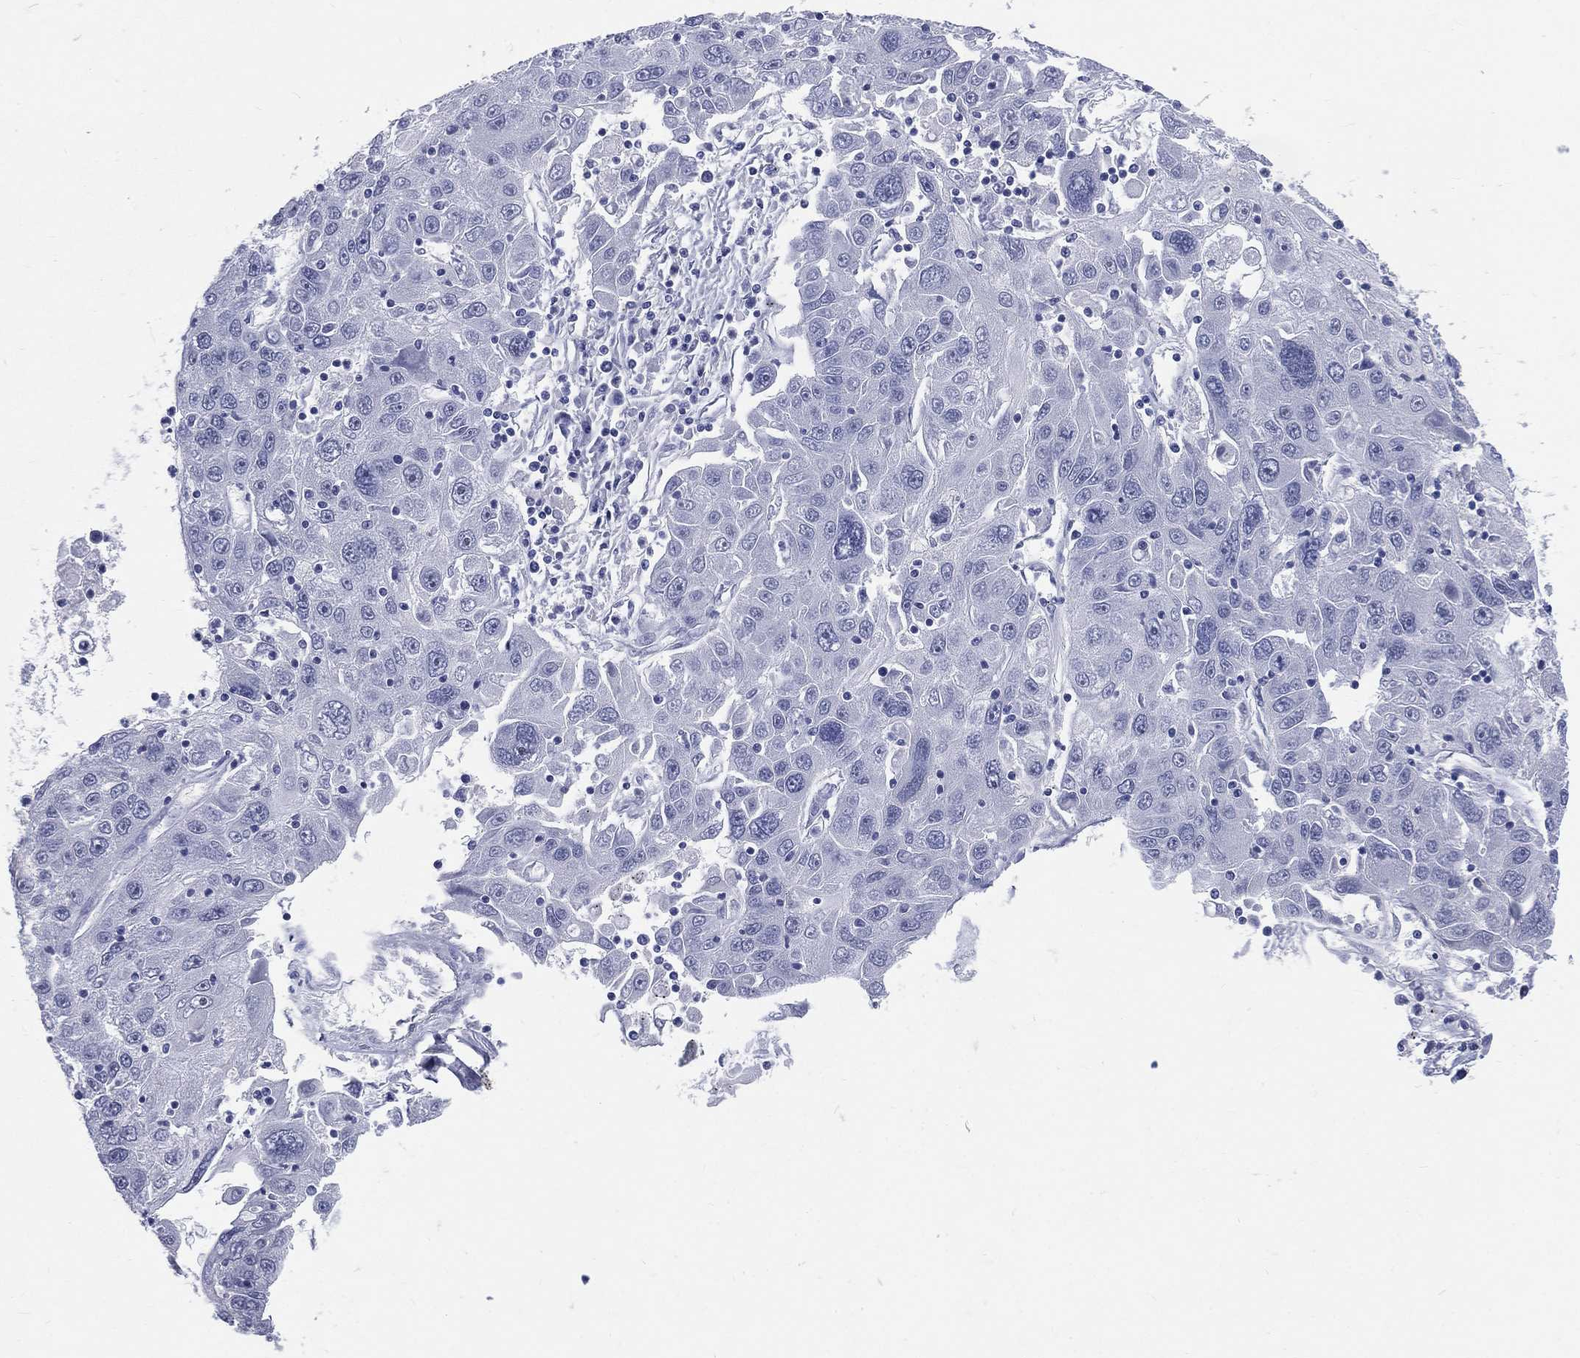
{"staining": {"intensity": "negative", "quantity": "none", "location": "none"}, "tissue": "stomach cancer", "cell_type": "Tumor cells", "image_type": "cancer", "snomed": [{"axis": "morphology", "description": "Adenocarcinoma, NOS"}, {"axis": "topography", "description": "Stomach"}], "caption": "Tumor cells are negative for protein expression in human stomach cancer.", "gene": "CYLC1", "patient": {"sex": "male", "age": 56}}